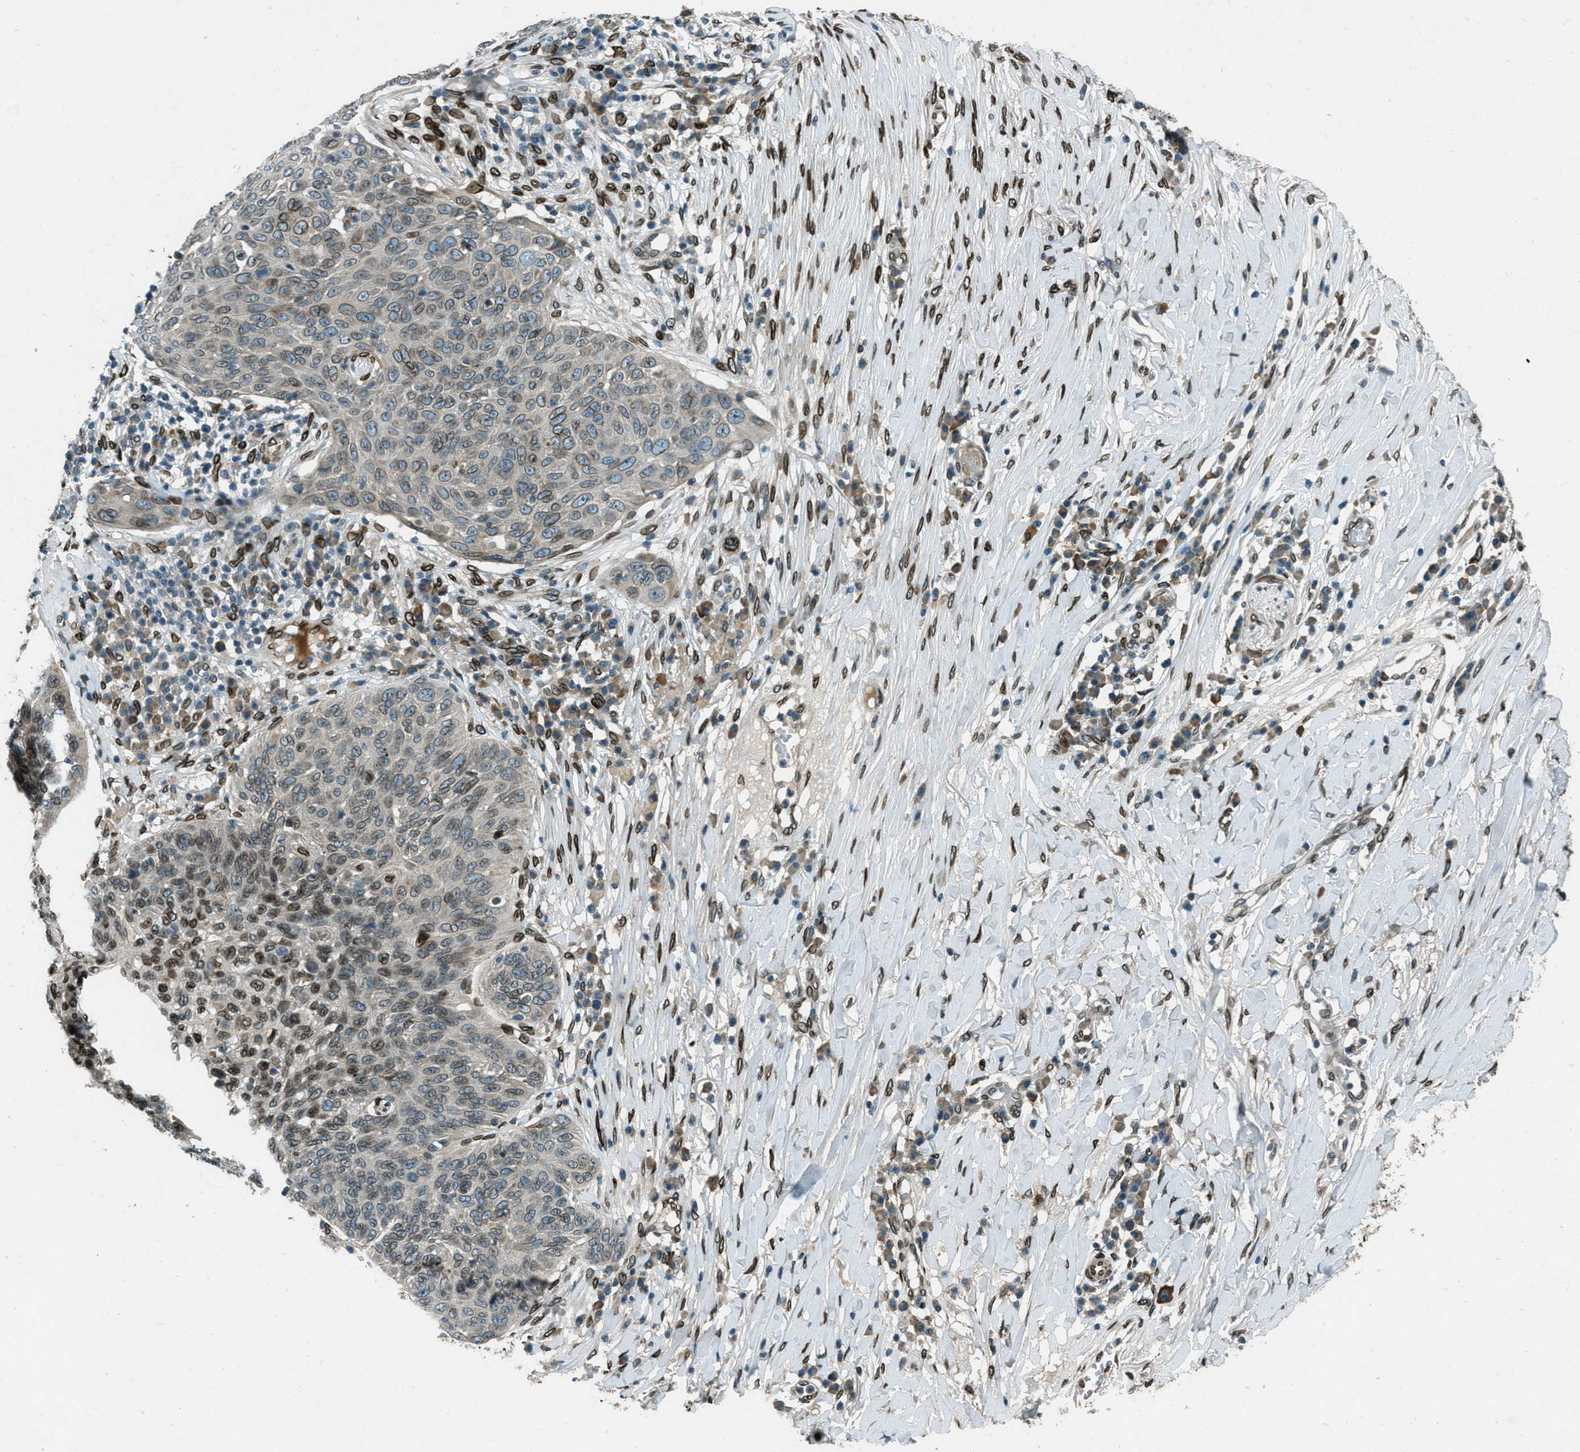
{"staining": {"intensity": "moderate", "quantity": ">75%", "location": "cytoplasmic/membranous,nuclear"}, "tissue": "skin cancer", "cell_type": "Tumor cells", "image_type": "cancer", "snomed": [{"axis": "morphology", "description": "Squamous cell carcinoma in situ, NOS"}, {"axis": "morphology", "description": "Squamous cell carcinoma, NOS"}, {"axis": "topography", "description": "Skin"}], "caption": "Skin squamous cell carcinoma stained with a brown dye reveals moderate cytoplasmic/membranous and nuclear positive positivity in approximately >75% of tumor cells.", "gene": "LEMD2", "patient": {"sex": "male", "age": 93}}